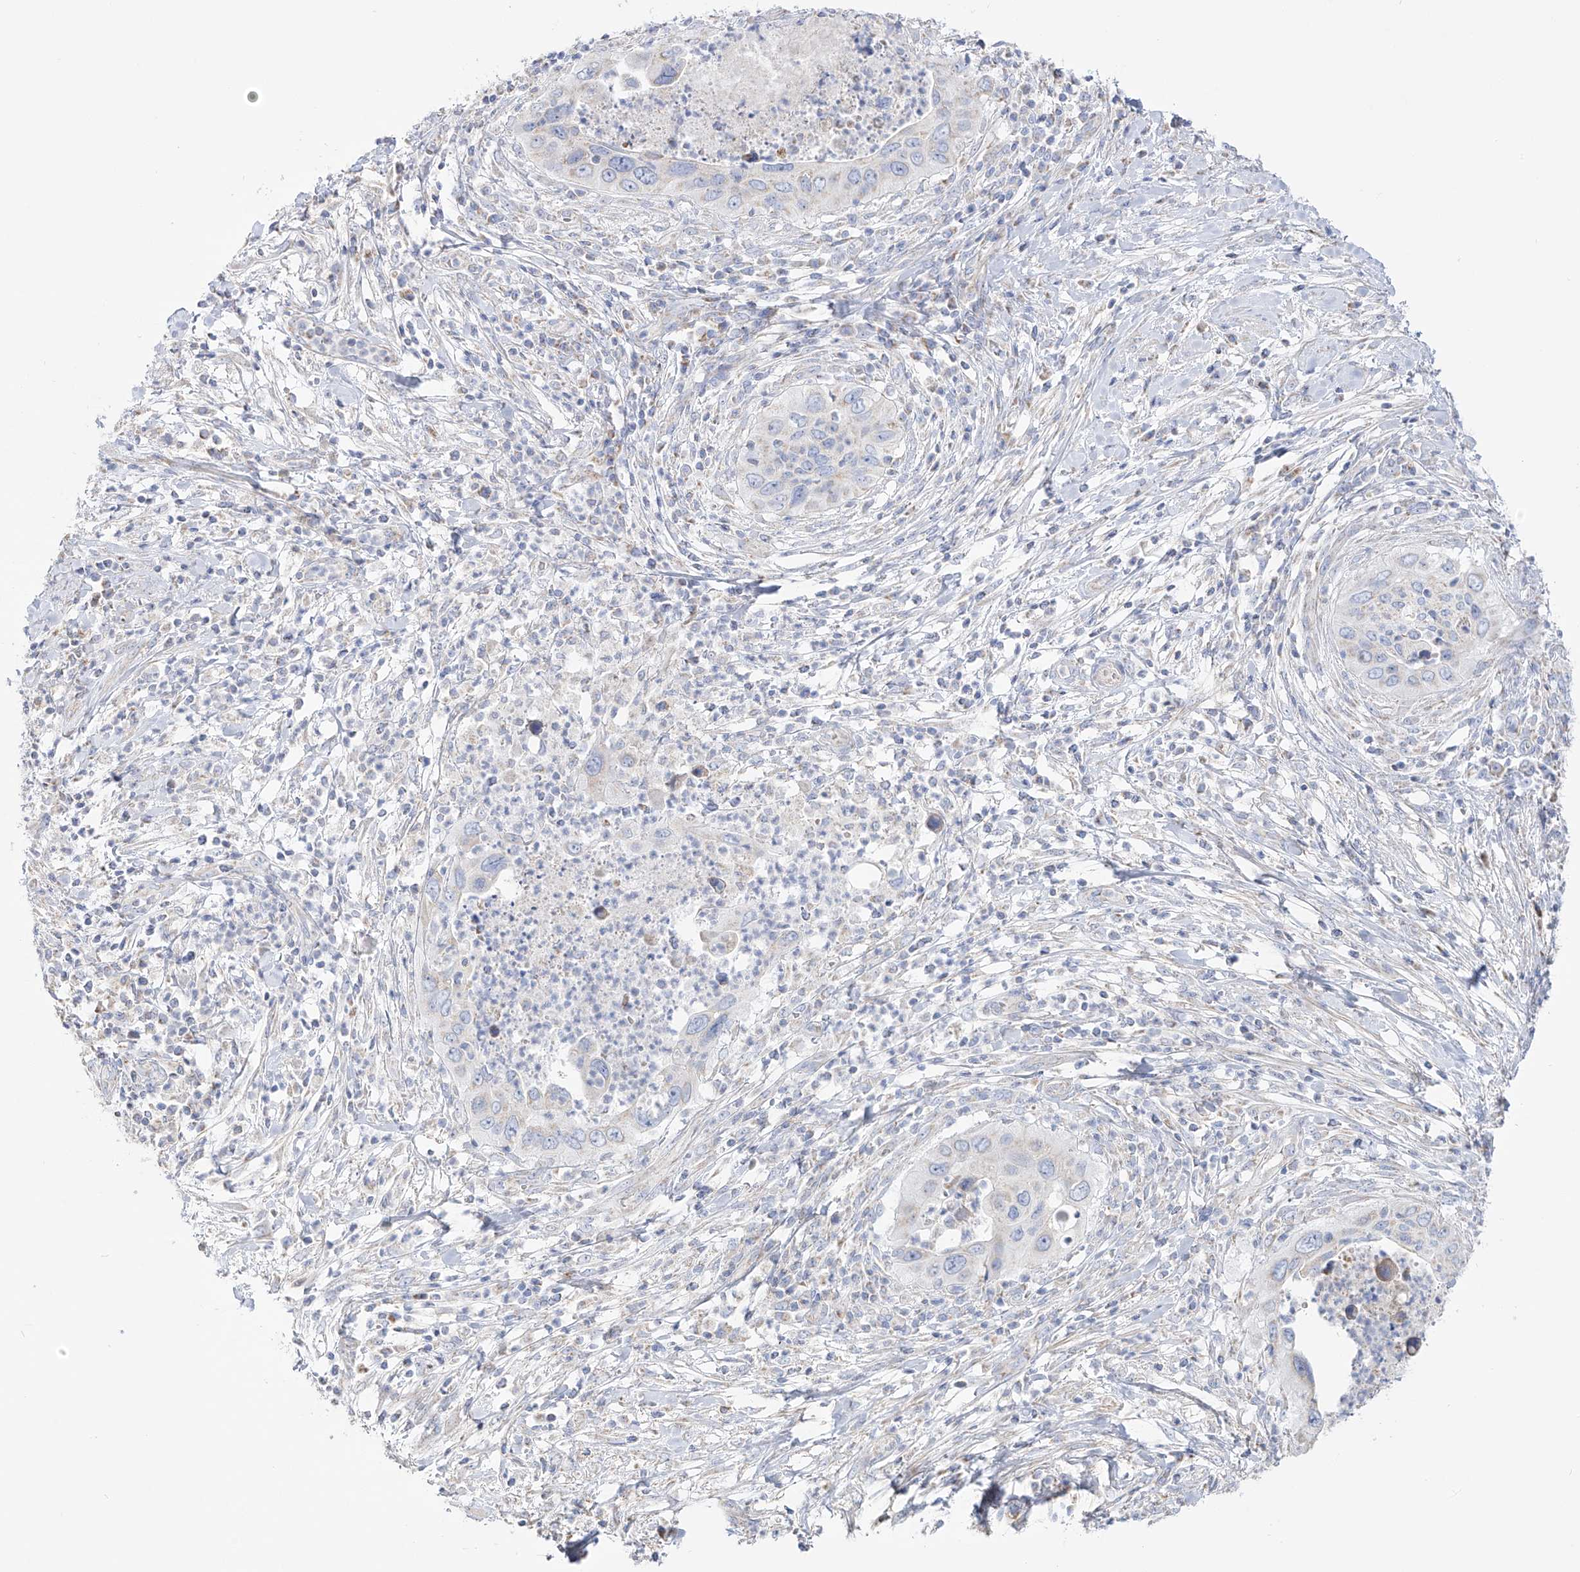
{"staining": {"intensity": "negative", "quantity": "none", "location": "none"}, "tissue": "cervical cancer", "cell_type": "Tumor cells", "image_type": "cancer", "snomed": [{"axis": "morphology", "description": "Squamous cell carcinoma, NOS"}, {"axis": "topography", "description": "Cervix"}], "caption": "There is no significant expression in tumor cells of cervical cancer (squamous cell carcinoma).", "gene": "RCHY1", "patient": {"sex": "female", "age": 38}}